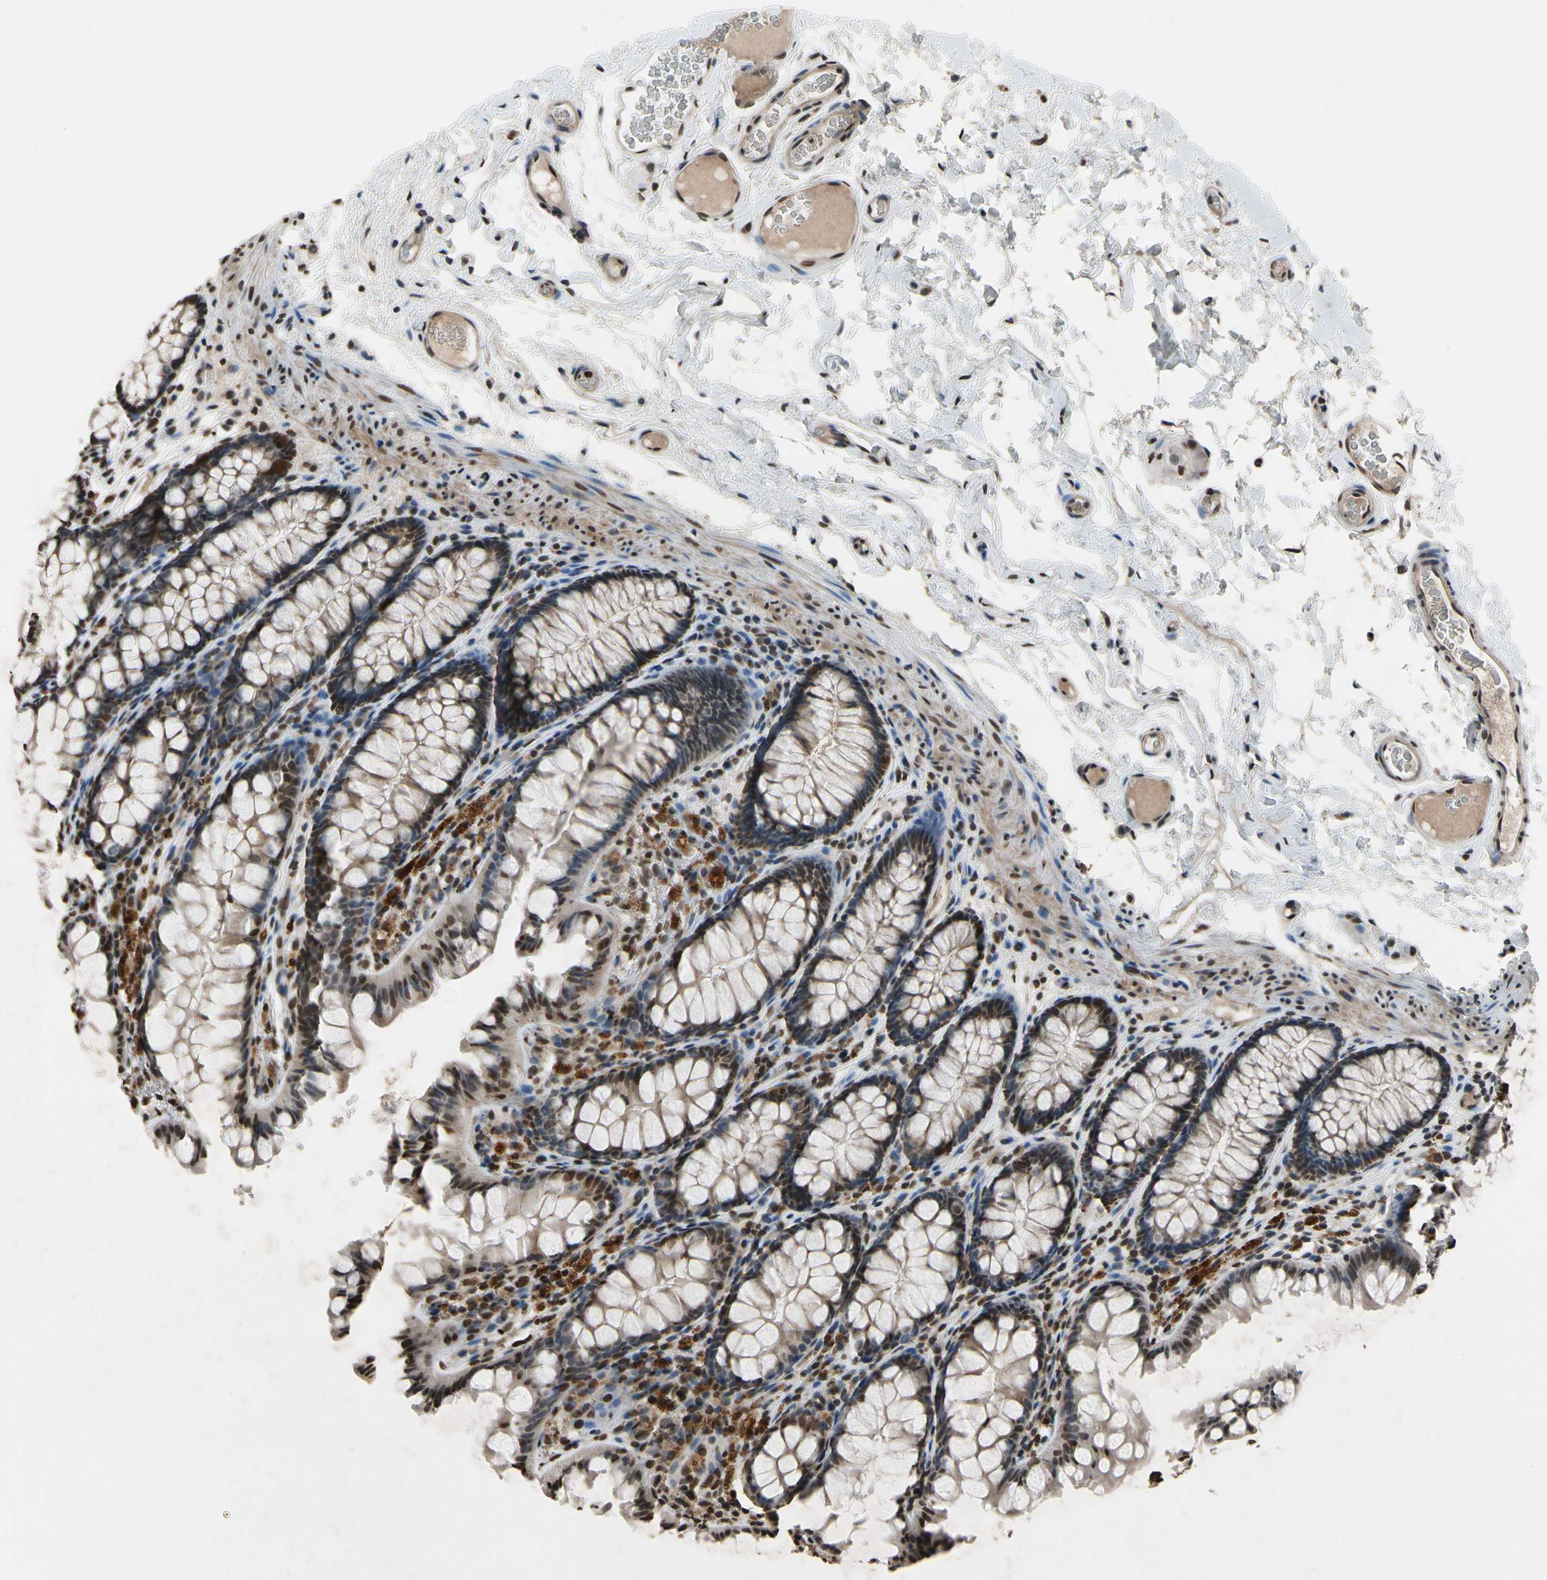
{"staining": {"intensity": "strong", "quantity": ">75%", "location": "nuclear"}, "tissue": "colon", "cell_type": "Endothelial cells", "image_type": "normal", "snomed": [{"axis": "morphology", "description": "Normal tissue, NOS"}, {"axis": "topography", "description": "Colon"}], "caption": "Protein staining of benign colon displays strong nuclear expression in approximately >75% of endothelial cells.", "gene": "HIPK2", "patient": {"sex": "female", "age": 55}}